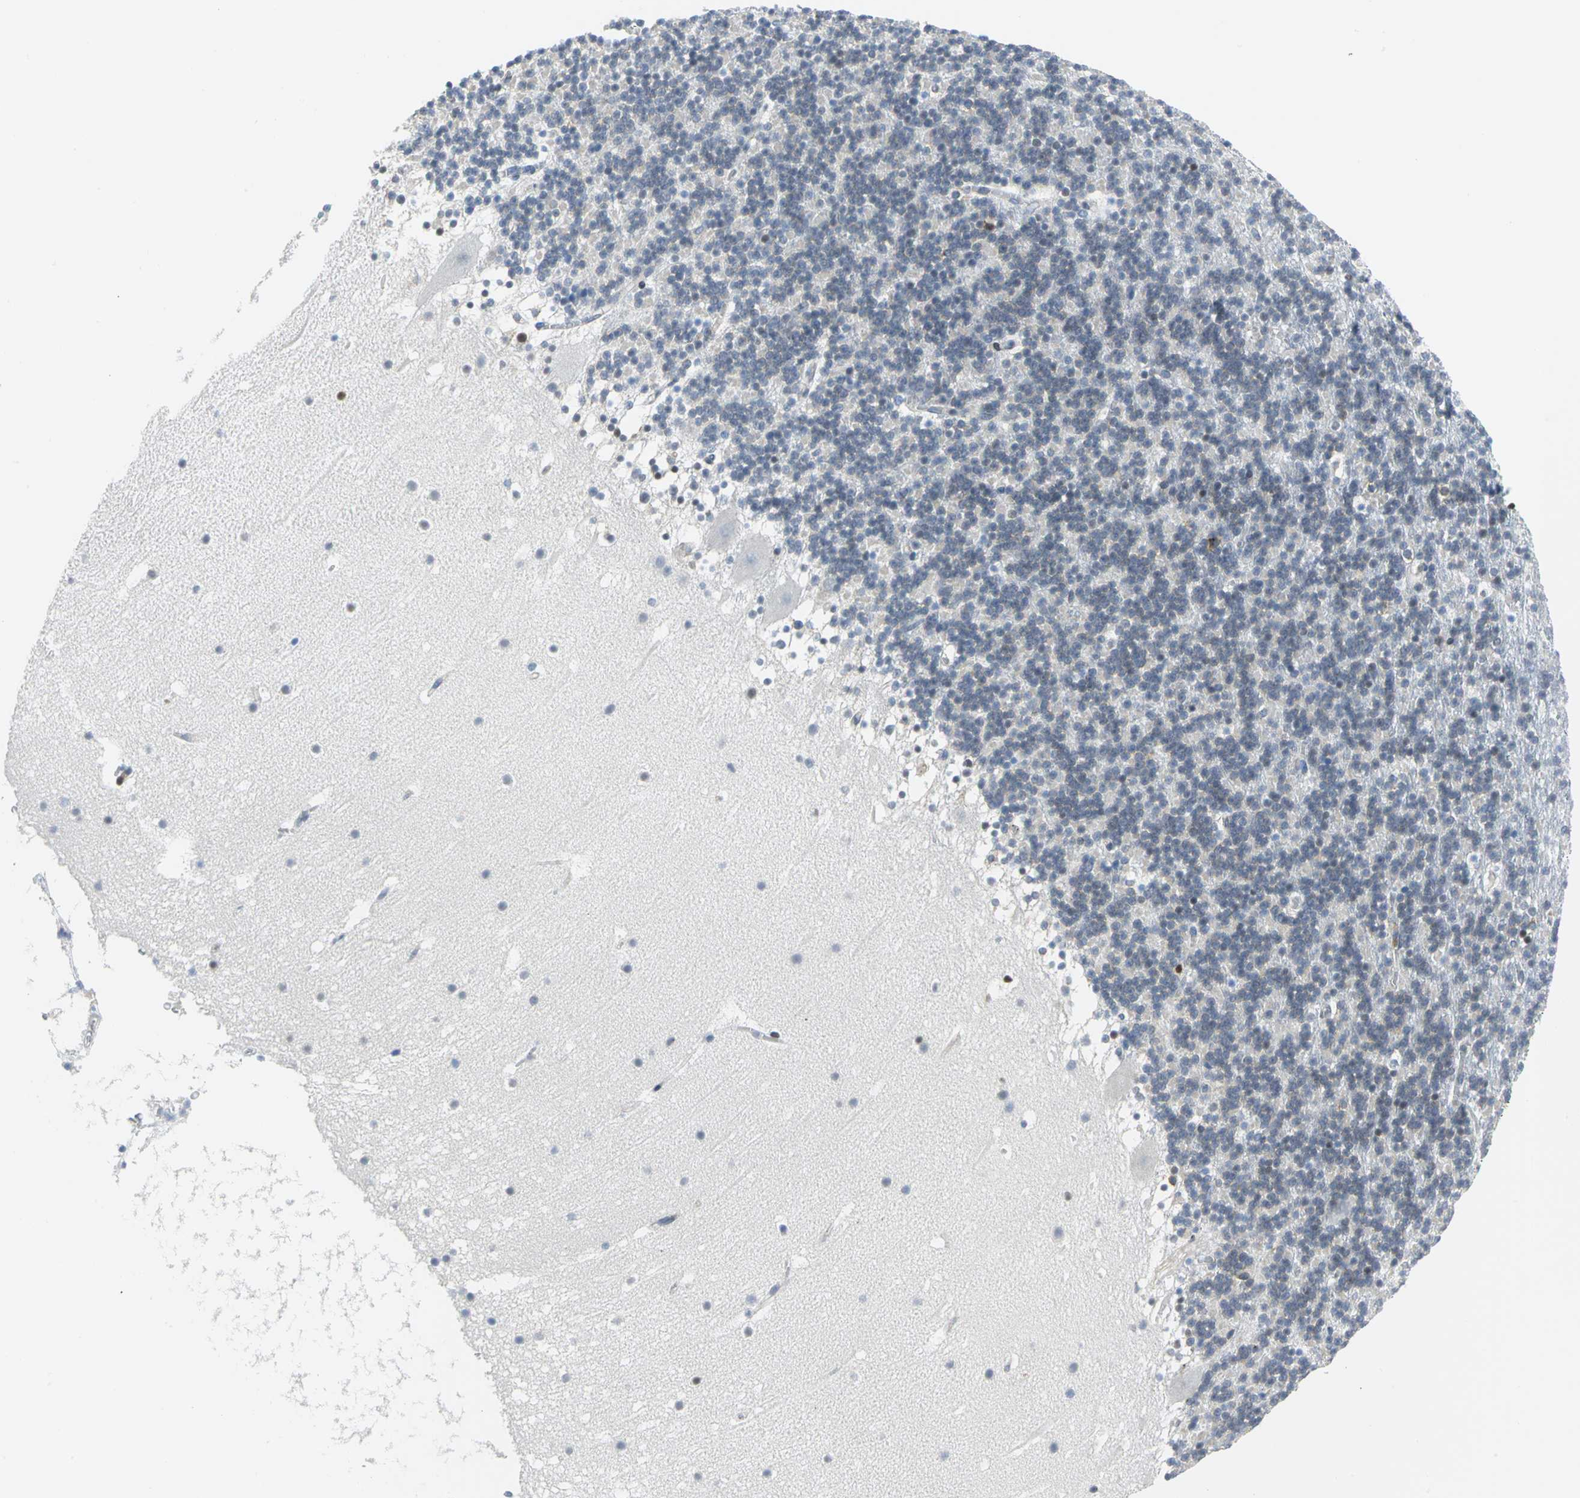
{"staining": {"intensity": "moderate", "quantity": "<25%", "location": "cytoplasmic/membranous,nuclear"}, "tissue": "cerebellum", "cell_type": "Cells in granular layer", "image_type": "normal", "snomed": [{"axis": "morphology", "description": "Normal tissue, NOS"}, {"axis": "topography", "description": "Cerebellum"}], "caption": "Cerebellum stained for a protein displays moderate cytoplasmic/membranous,nuclear positivity in cells in granular layer. The staining was performed using DAB to visualize the protein expression in brown, while the nuclei were stained in blue with hematoxylin (Magnification: 20x).", "gene": "YBX1", "patient": {"sex": "male", "age": 45}}